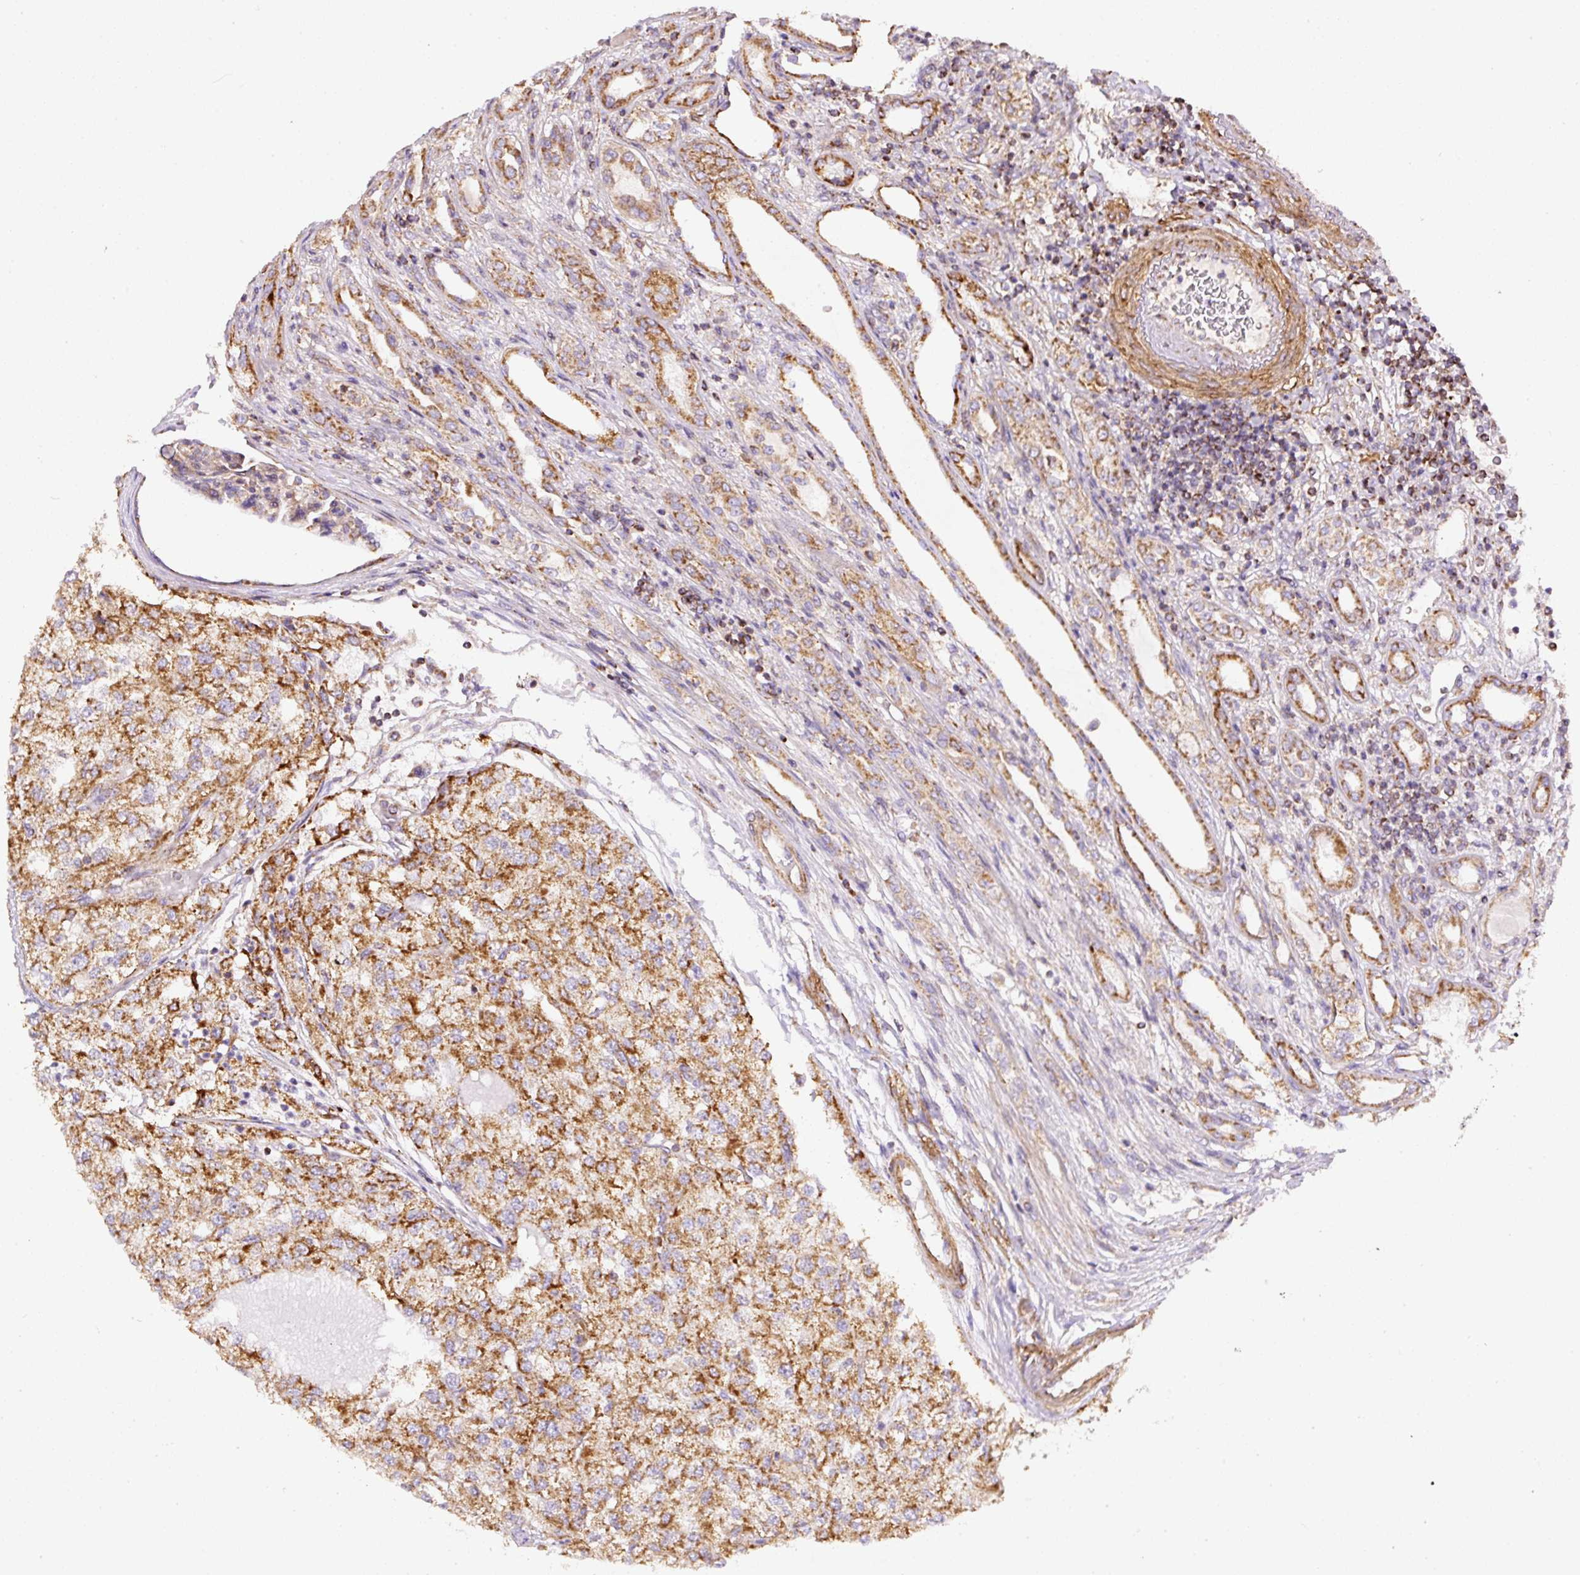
{"staining": {"intensity": "strong", "quantity": ">75%", "location": "cytoplasmic/membranous"}, "tissue": "renal cancer", "cell_type": "Tumor cells", "image_type": "cancer", "snomed": [{"axis": "morphology", "description": "Adenocarcinoma, NOS"}, {"axis": "topography", "description": "Kidney"}], "caption": "A high amount of strong cytoplasmic/membranous staining is appreciated in about >75% of tumor cells in adenocarcinoma (renal) tissue.", "gene": "NDUFAF2", "patient": {"sex": "female", "age": 54}}